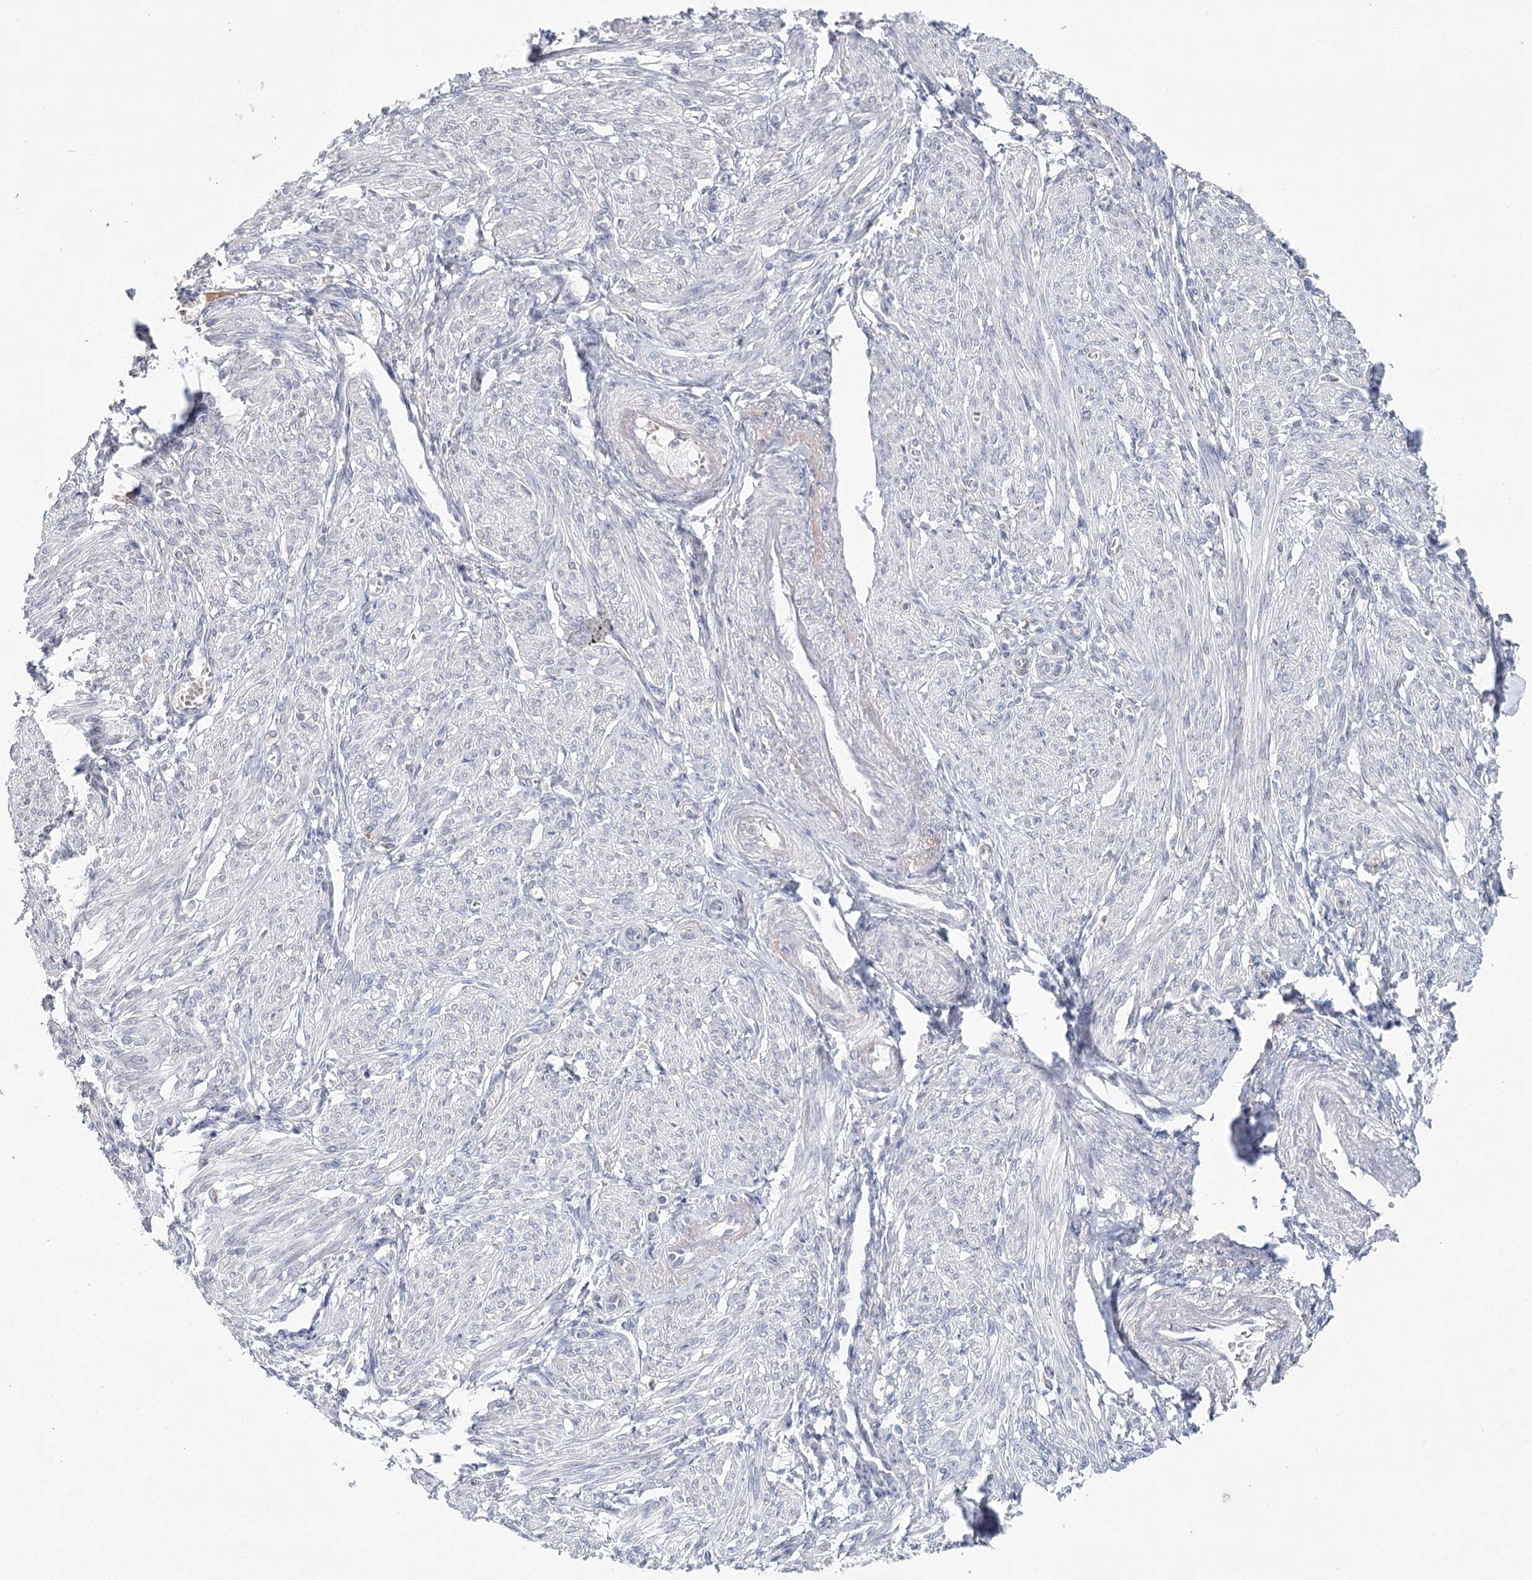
{"staining": {"intensity": "negative", "quantity": "none", "location": "none"}, "tissue": "smooth muscle", "cell_type": "Smooth muscle cells", "image_type": "normal", "snomed": [{"axis": "morphology", "description": "Normal tissue, NOS"}, {"axis": "topography", "description": "Smooth muscle"}], "caption": "Smooth muscle stained for a protein using immunohistochemistry (IHC) reveals no staining smooth muscle cells.", "gene": "ARHGAP44", "patient": {"sex": "female", "age": 39}}